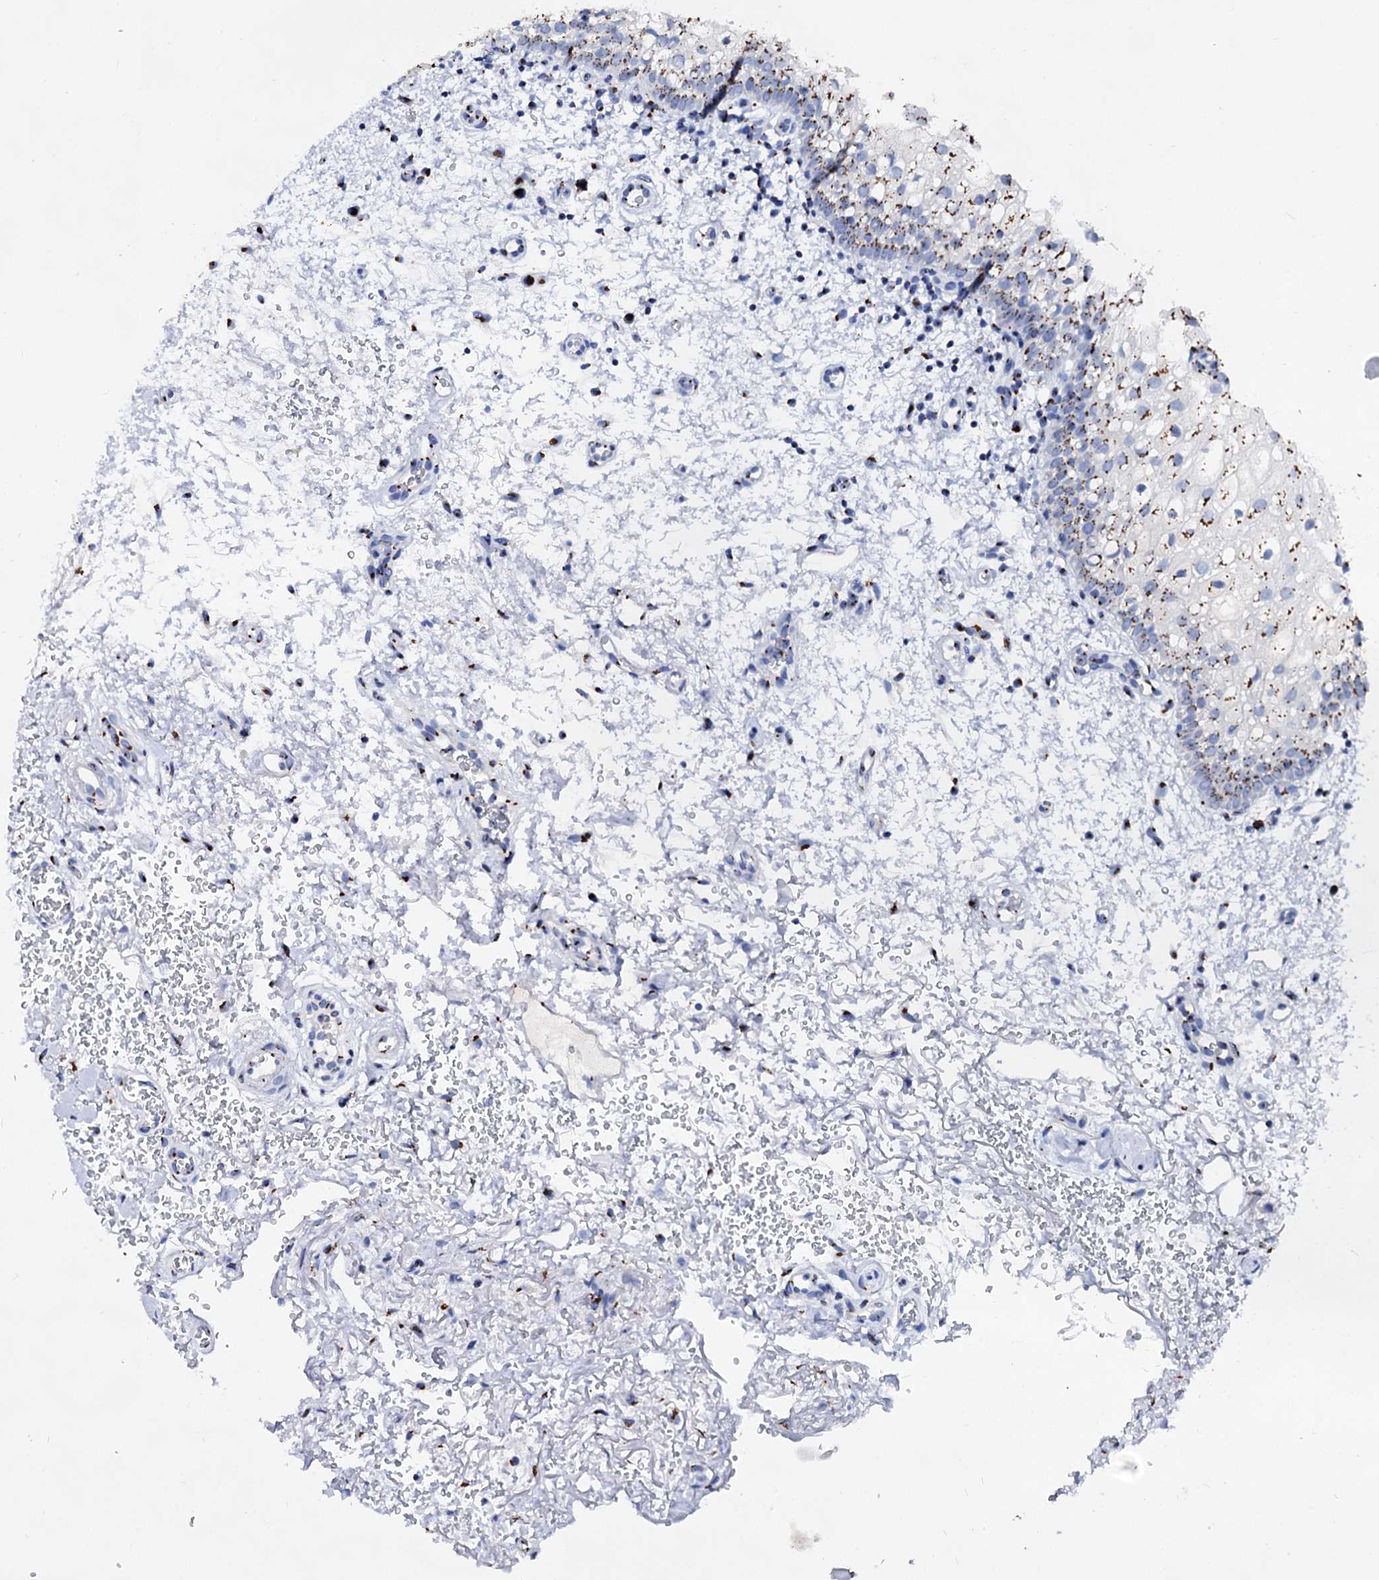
{"staining": {"intensity": "strong", "quantity": ">75%", "location": "cytoplasmic/membranous"}, "tissue": "oral mucosa", "cell_type": "Squamous epithelial cells", "image_type": "normal", "snomed": [{"axis": "morphology", "description": "Normal tissue, NOS"}, {"axis": "morphology", "description": "Squamous cell carcinoma, NOS"}, {"axis": "topography", "description": "Oral tissue"}, {"axis": "topography", "description": "Head-Neck"}], "caption": "Human oral mucosa stained with a protein marker exhibits strong staining in squamous epithelial cells.", "gene": "TM9SF3", "patient": {"sex": "male", "age": 68}}